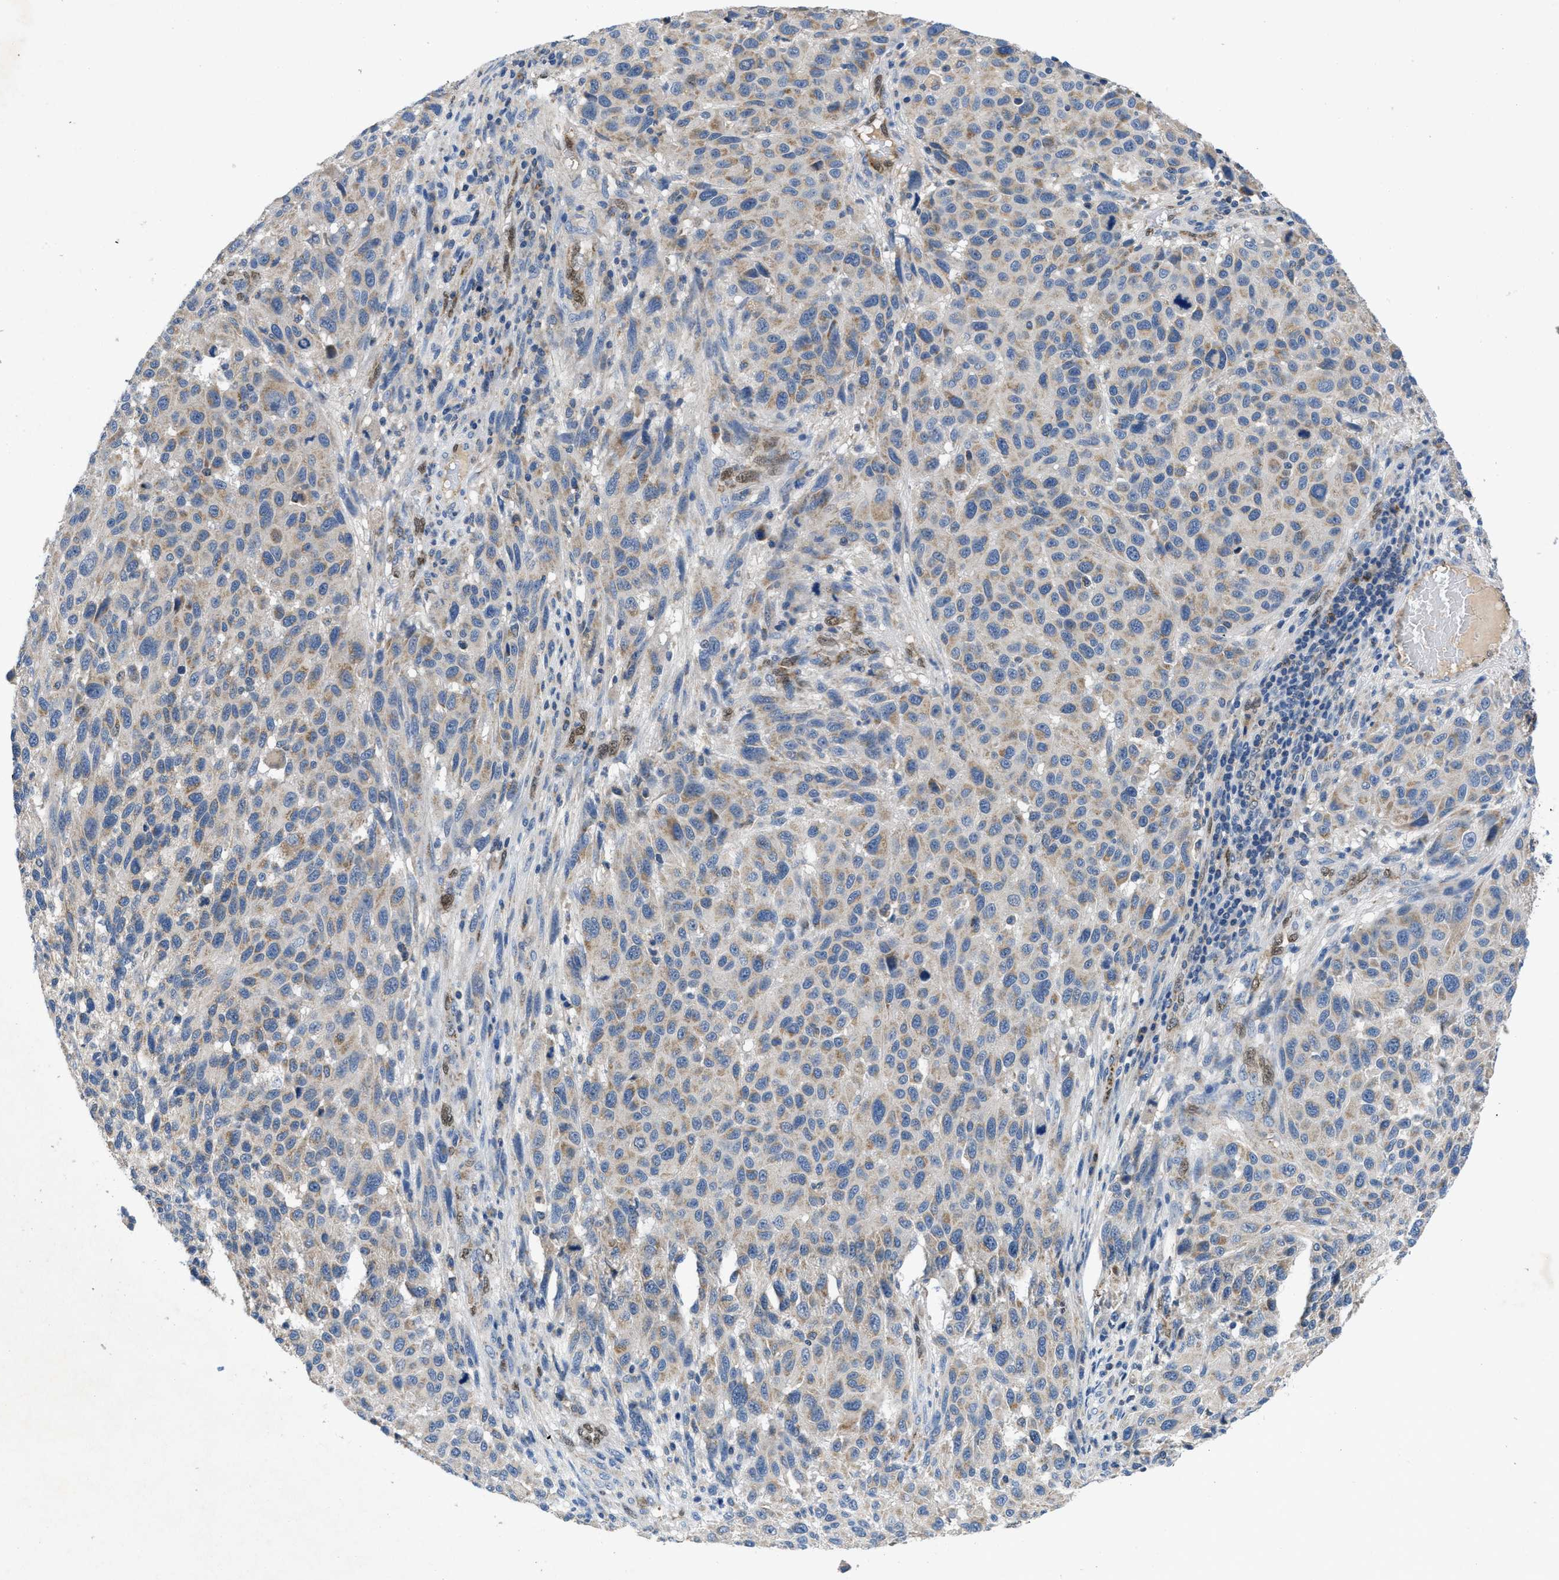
{"staining": {"intensity": "weak", "quantity": "<25%", "location": "cytoplasmic/membranous"}, "tissue": "melanoma", "cell_type": "Tumor cells", "image_type": "cancer", "snomed": [{"axis": "morphology", "description": "Malignant melanoma, Metastatic site"}, {"axis": "topography", "description": "Lymph node"}], "caption": "High magnification brightfield microscopy of melanoma stained with DAB (brown) and counterstained with hematoxylin (blue): tumor cells show no significant expression.", "gene": "PNKD", "patient": {"sex": "male", "age": 61}}